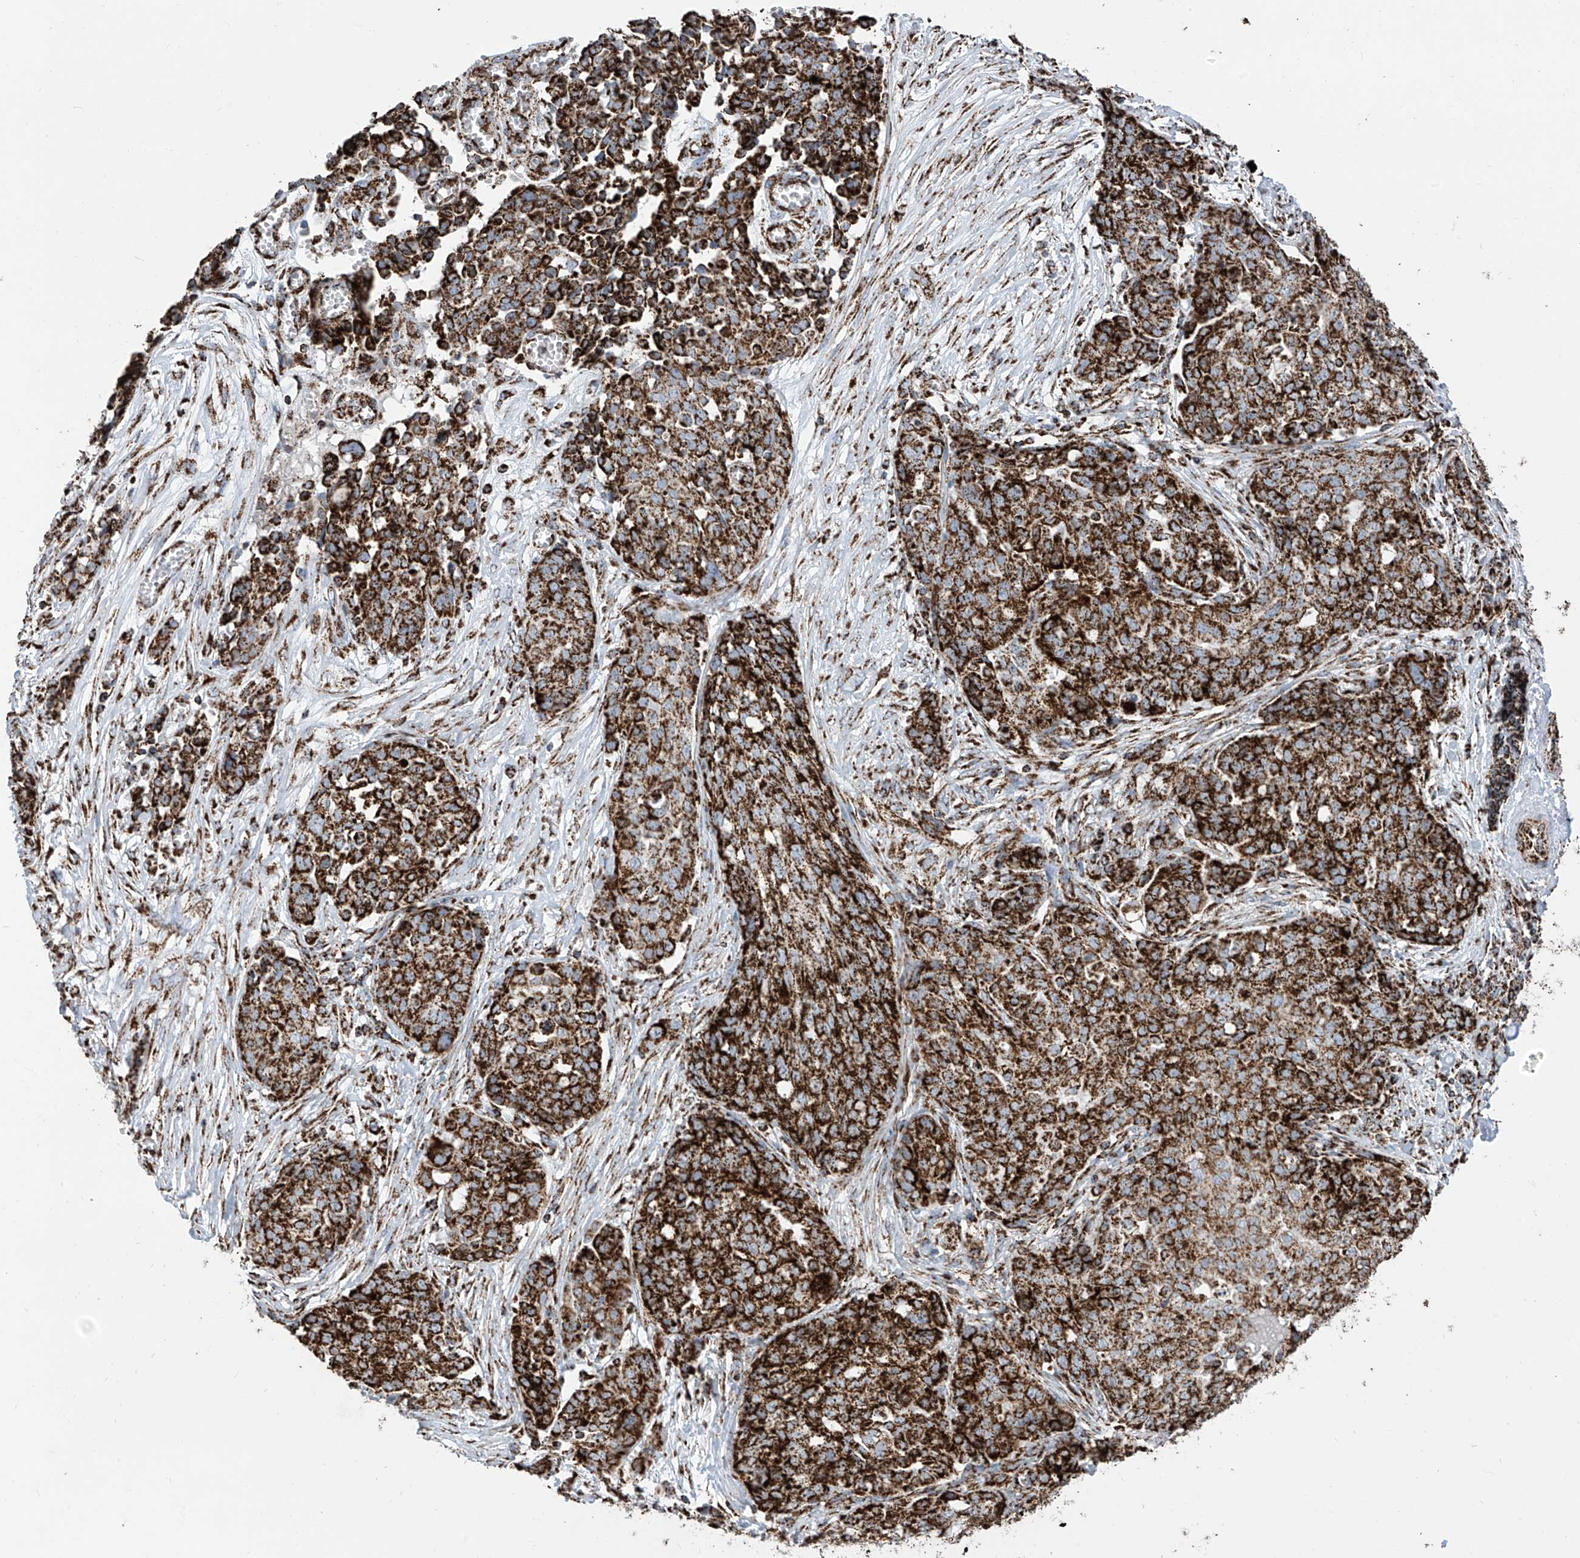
{"staining": {"intensity": "strong", "quantity": ">75%", "location": "cytoplasmic/membranous"}, "tissue": "ovarian cancer", "cell_type": "Tumor cells", "image_type": "cancer", "snomed": [{"axis": "morphology", "description": "Cystadenocarcinoma, serous, NOS"}, {"axis": "topography", "description": "Soft tissue"}, {"axis": "topography", "description": "Ovary"}], "caption": "The immunohistochemical stain labels strong cytoplasmic/membranous expression in tumor cells of serous cystadenocarcinoma (ovarian) tissue. (brown staining indicates protein expression, while blue staining denotes nuclei).", "gene": "COX5B", "patient": {"sex": "female", "age": 57}}